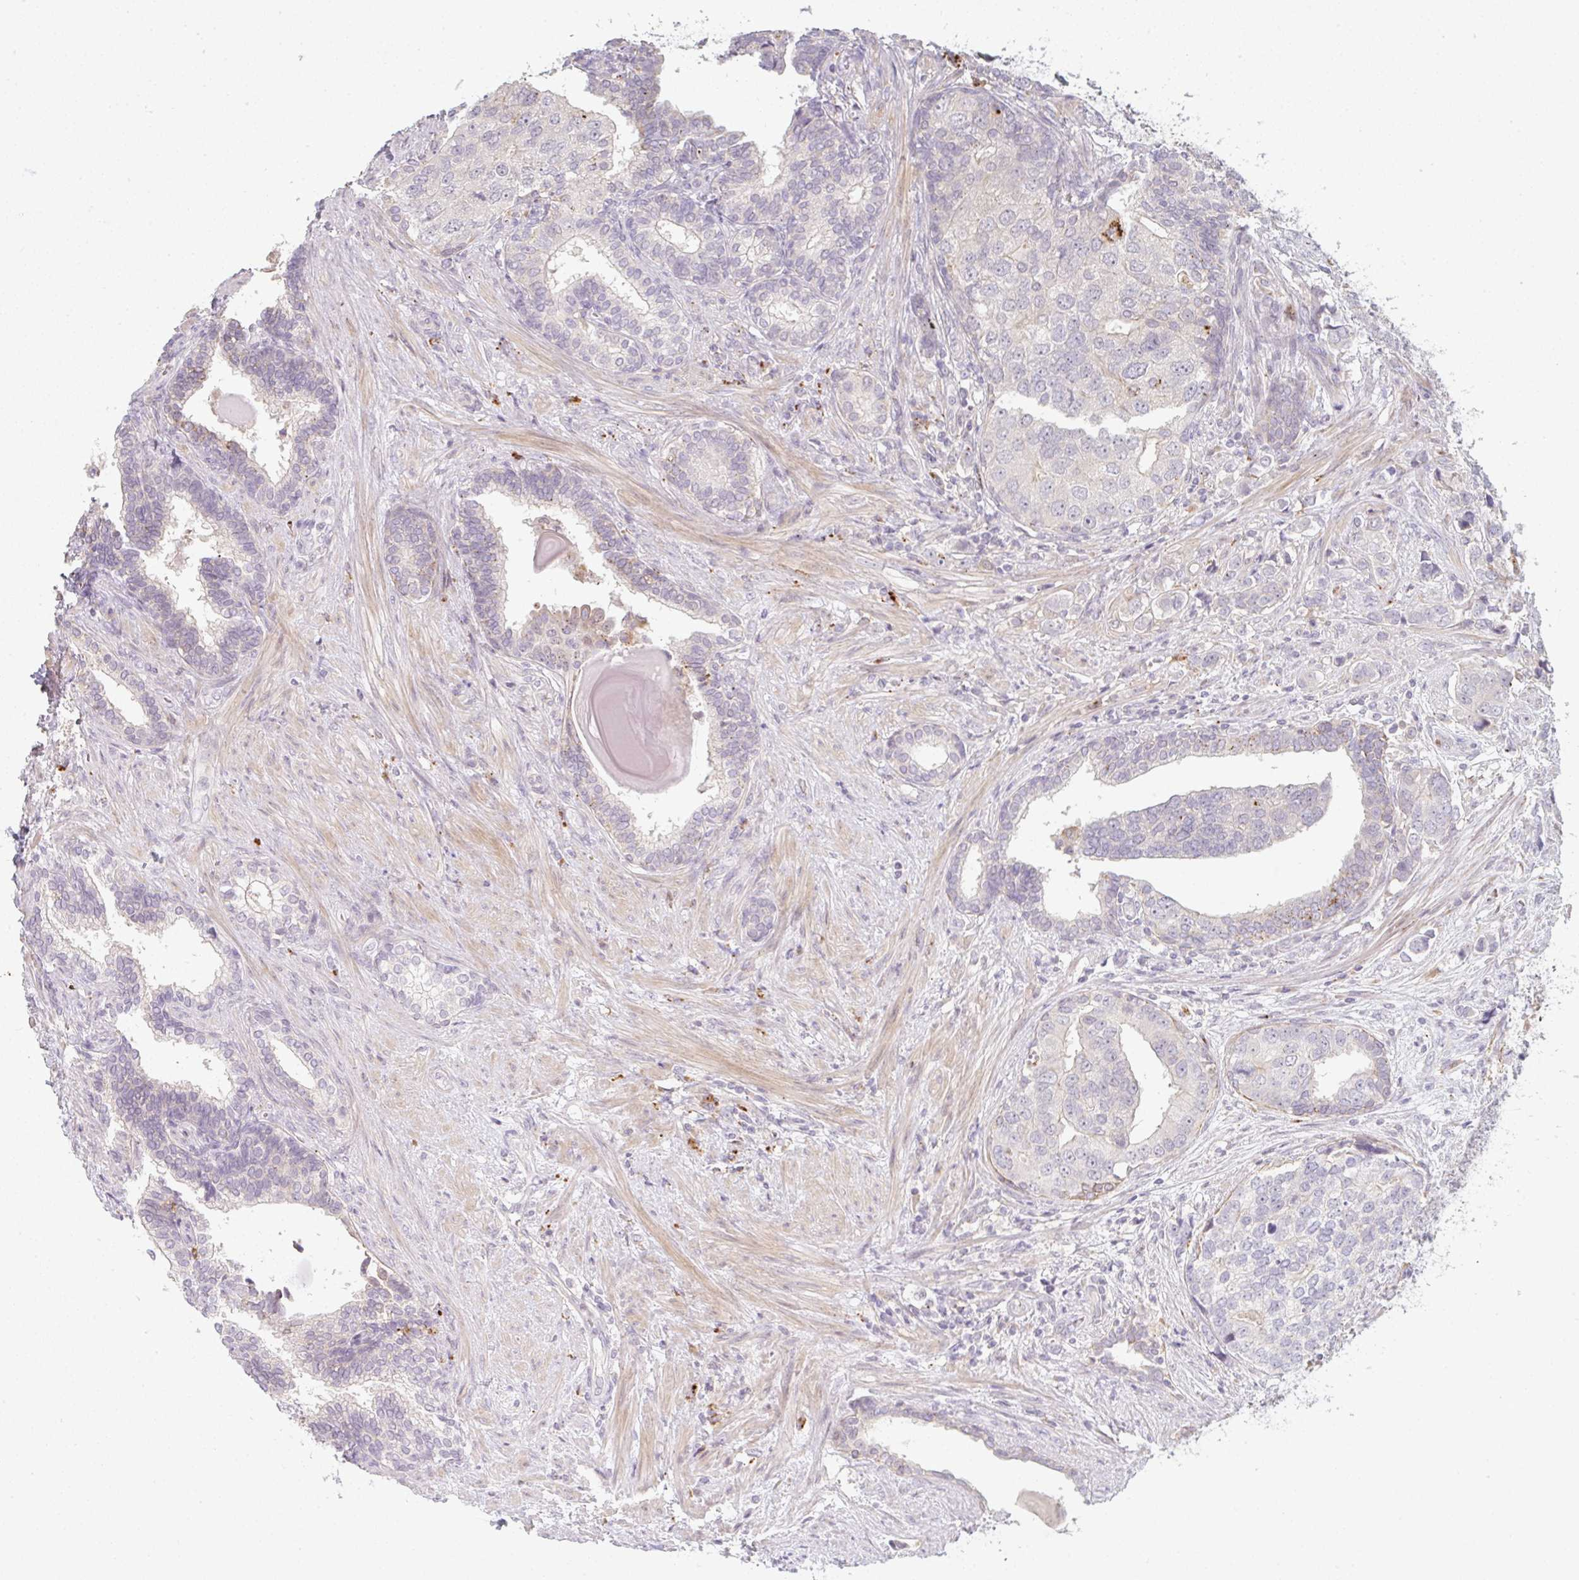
{"staining": {"intensity": "negative", "quantity": "none", "location": "none"}, "tissue": "prostate cancer", "cell_type": "Tumor cells", "image_type": "cancer", "snomed": [{"axis": "morphology", "description": "Adenocarcinoma, High grade"}, {"axis": "topography", "description": "Prostate"}], "caption": "This is an immunohistochemistry (IHC) image of human prostate adenocarcinoma (high-grade). There is no positivity in tumor cells.", "gene": "TMEM237", "patient": {"sex": "male", "age": 68}}